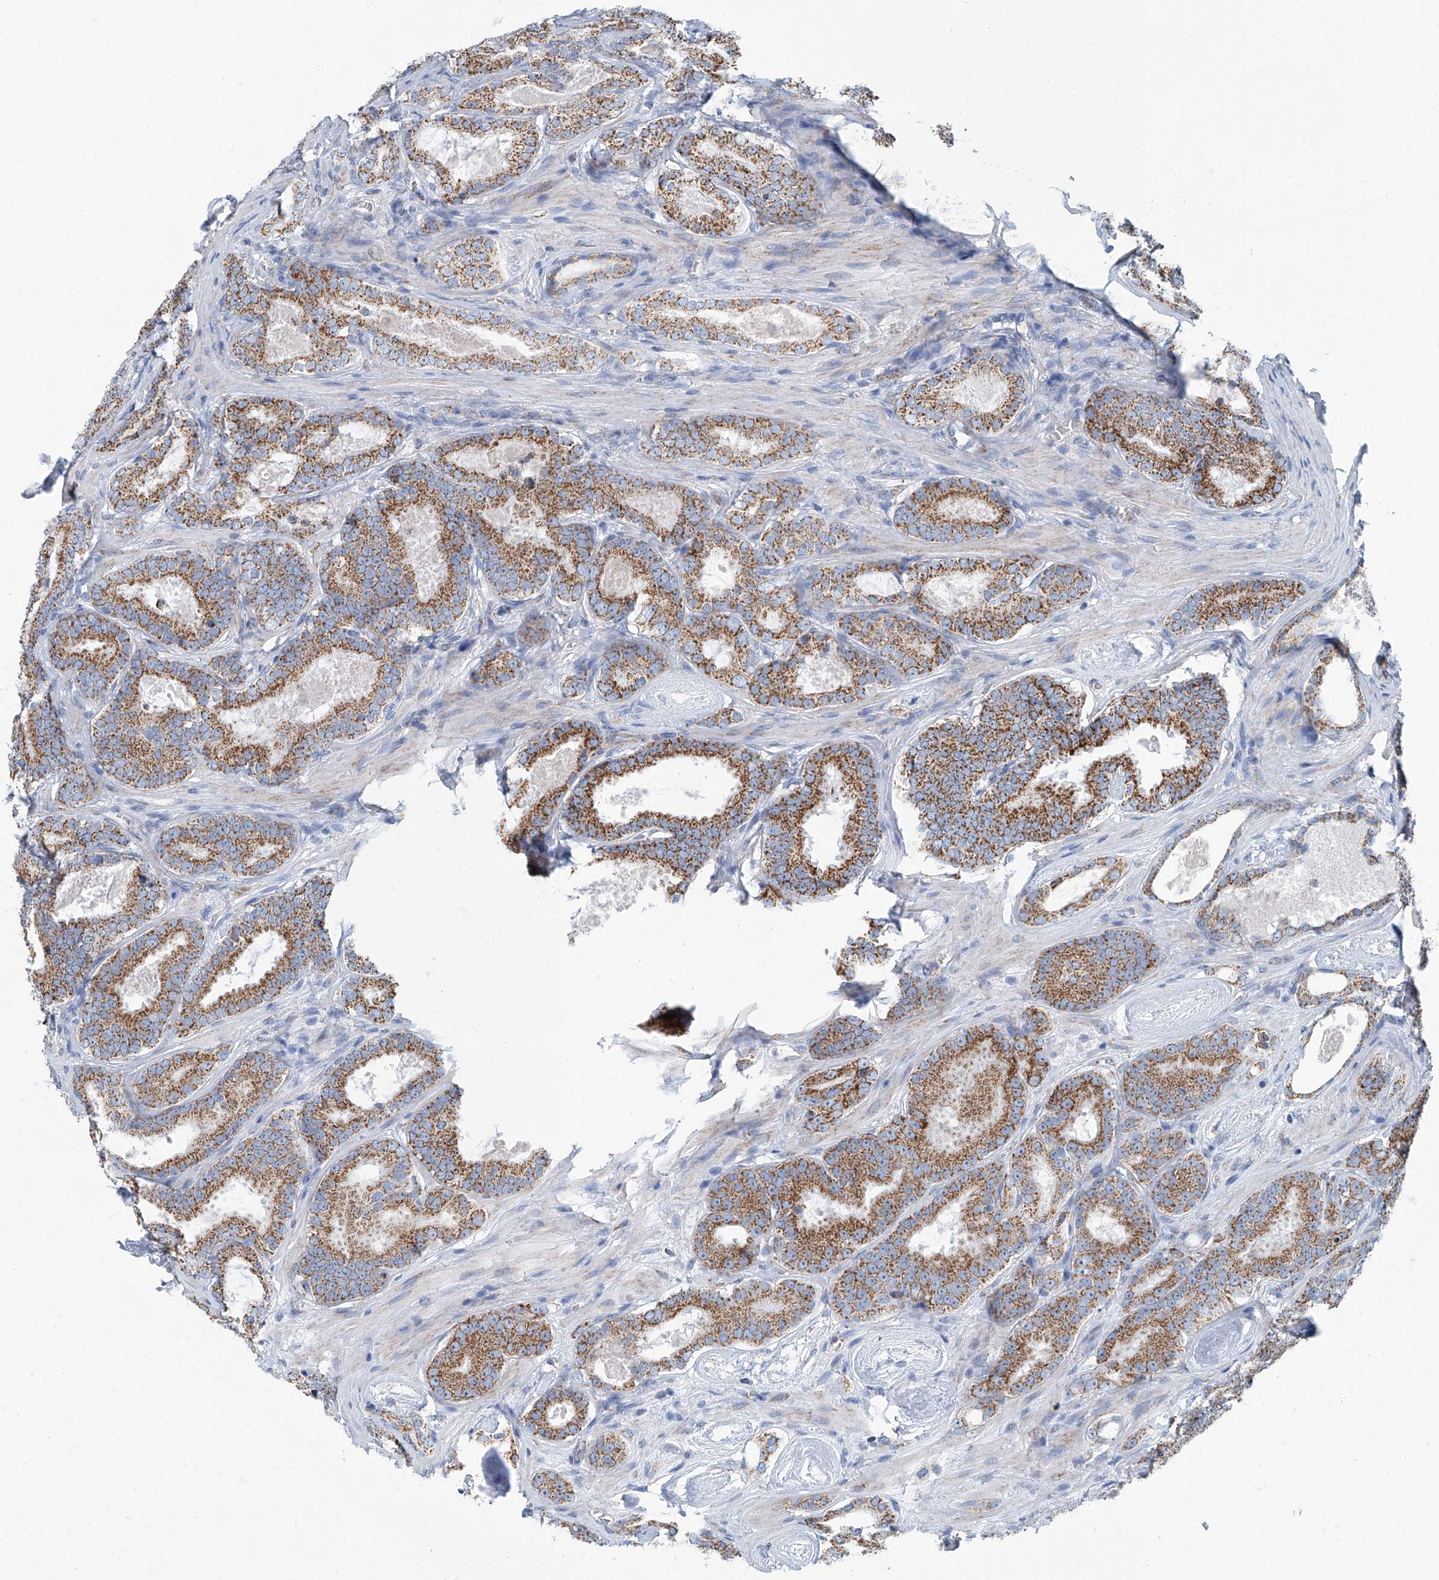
{"staining": {"intensity": "moderate", "quantity": ">75%", "location": "cytoplasmic/membranous"}, "tissue": "prostate cancer", "cell_type": "Tumor cells", "image_type": "cancer", "snomed": [{"axis": "morphology", "description": "Adenocarcinoma, High grade"}, {"axis": "topography", "description": "Prostate"}], "caption": "DAB immunohistochemical staining of human prostate adenocarcinoma (high-grade) displays moderate cytoplasmic/membranous protein expression in approximately >75% of tumor cells. Nuclei are stained in blue.", "gene": "MT-ND1", "patient": {"sex": "male", "age": 66}}